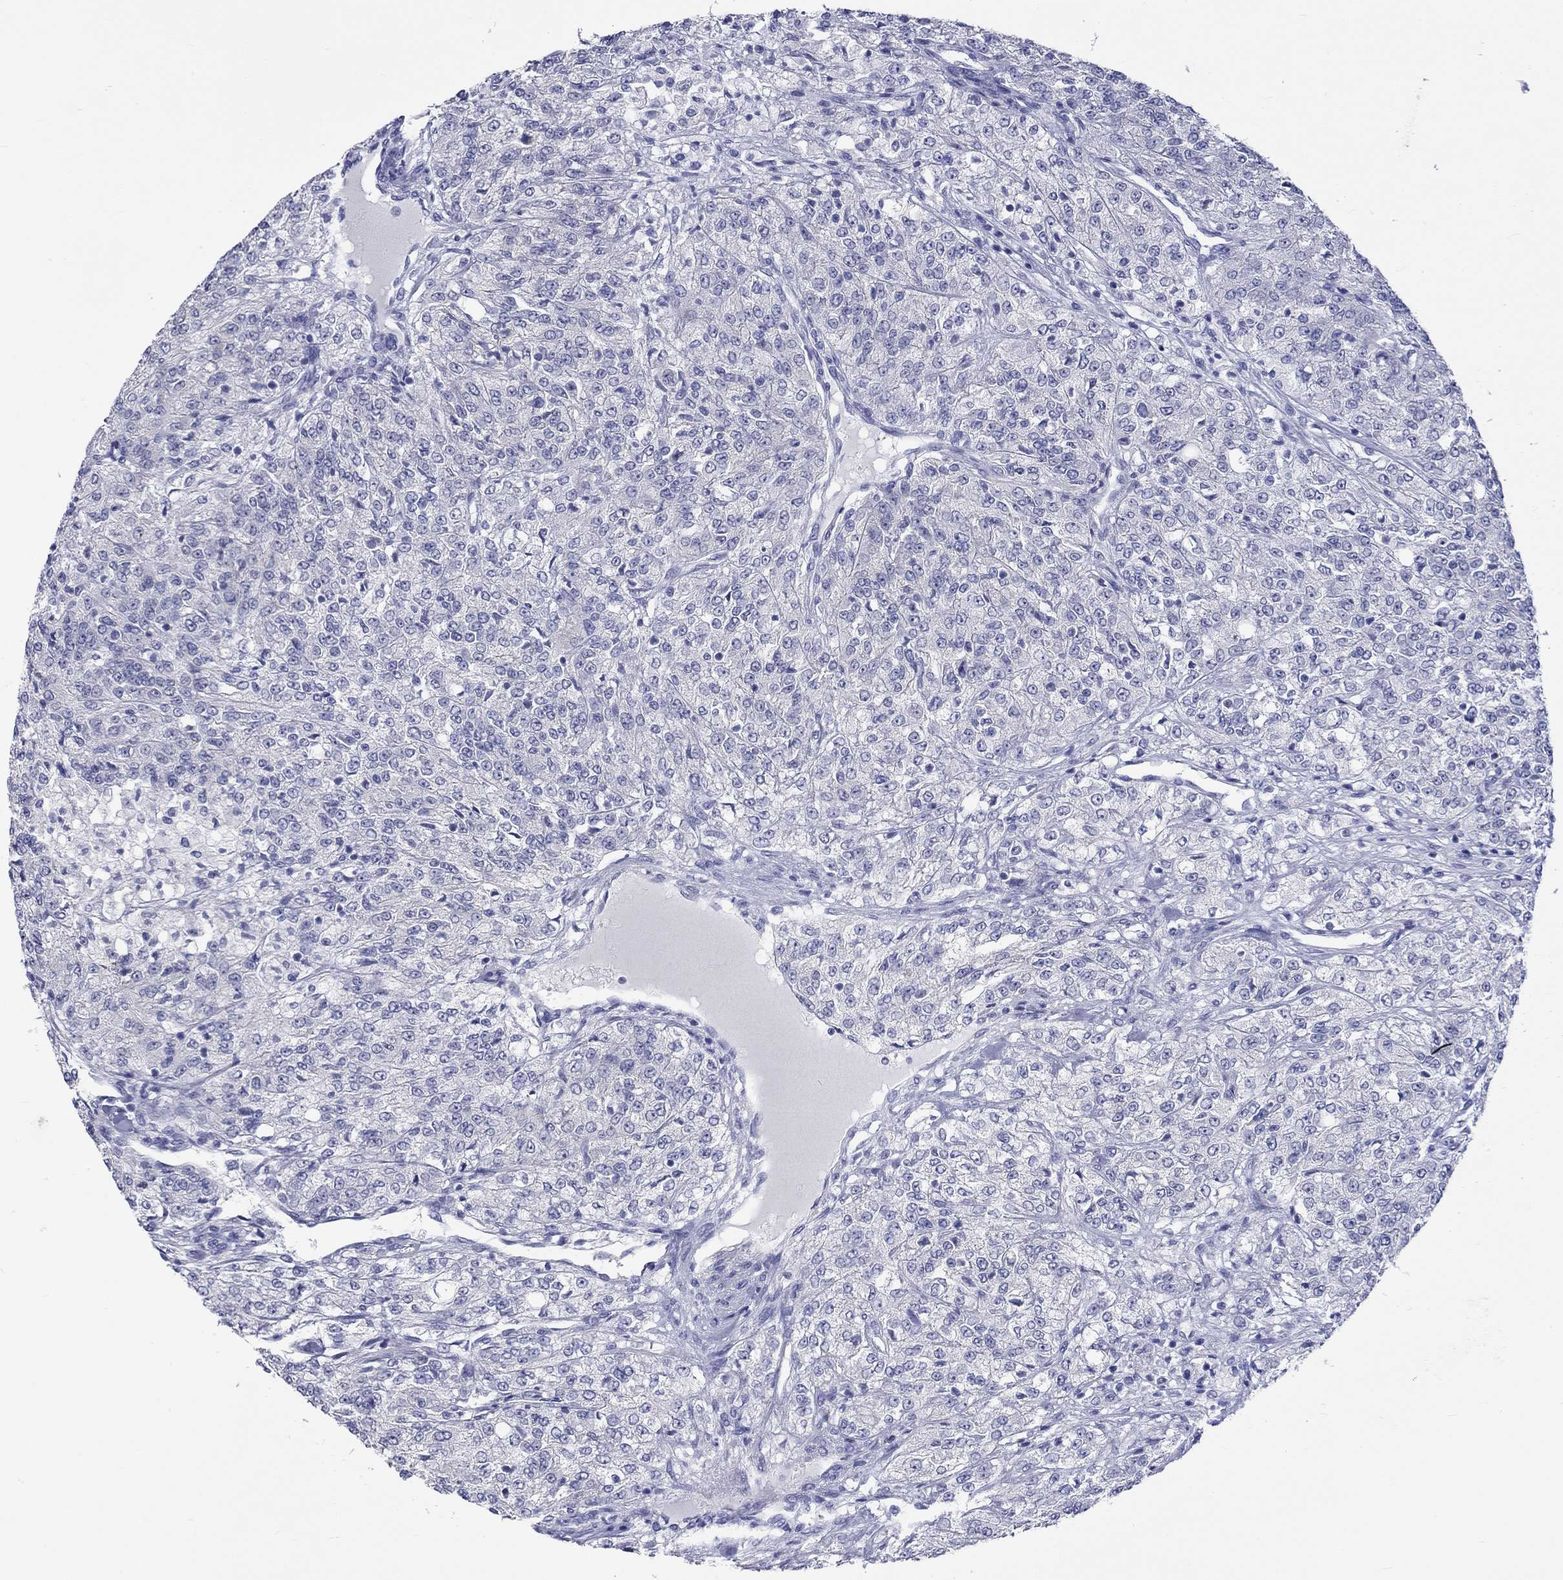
{"staining": {"intensity": "negative", "quantity": "none", "location": "none"}, "tissue": "renal cancer", "cell_type": "Tumor cells", "image_type": "cancer", "snomed": [{"axis": "morphology", "description": "Adenocarcinoma, NOS"}, {"axis": "topography", "description": "Kidney"}], "caption": "Immunohistochemical staining of adenocarcinoma (renal) reveals no significant positivity in tumor cells. The staining is performed using DAB brown chromogen with nuclei counter-stained in using hematoxylin.", "gene": "CERS1", "patient": {"sex": "female", "age": 63}}